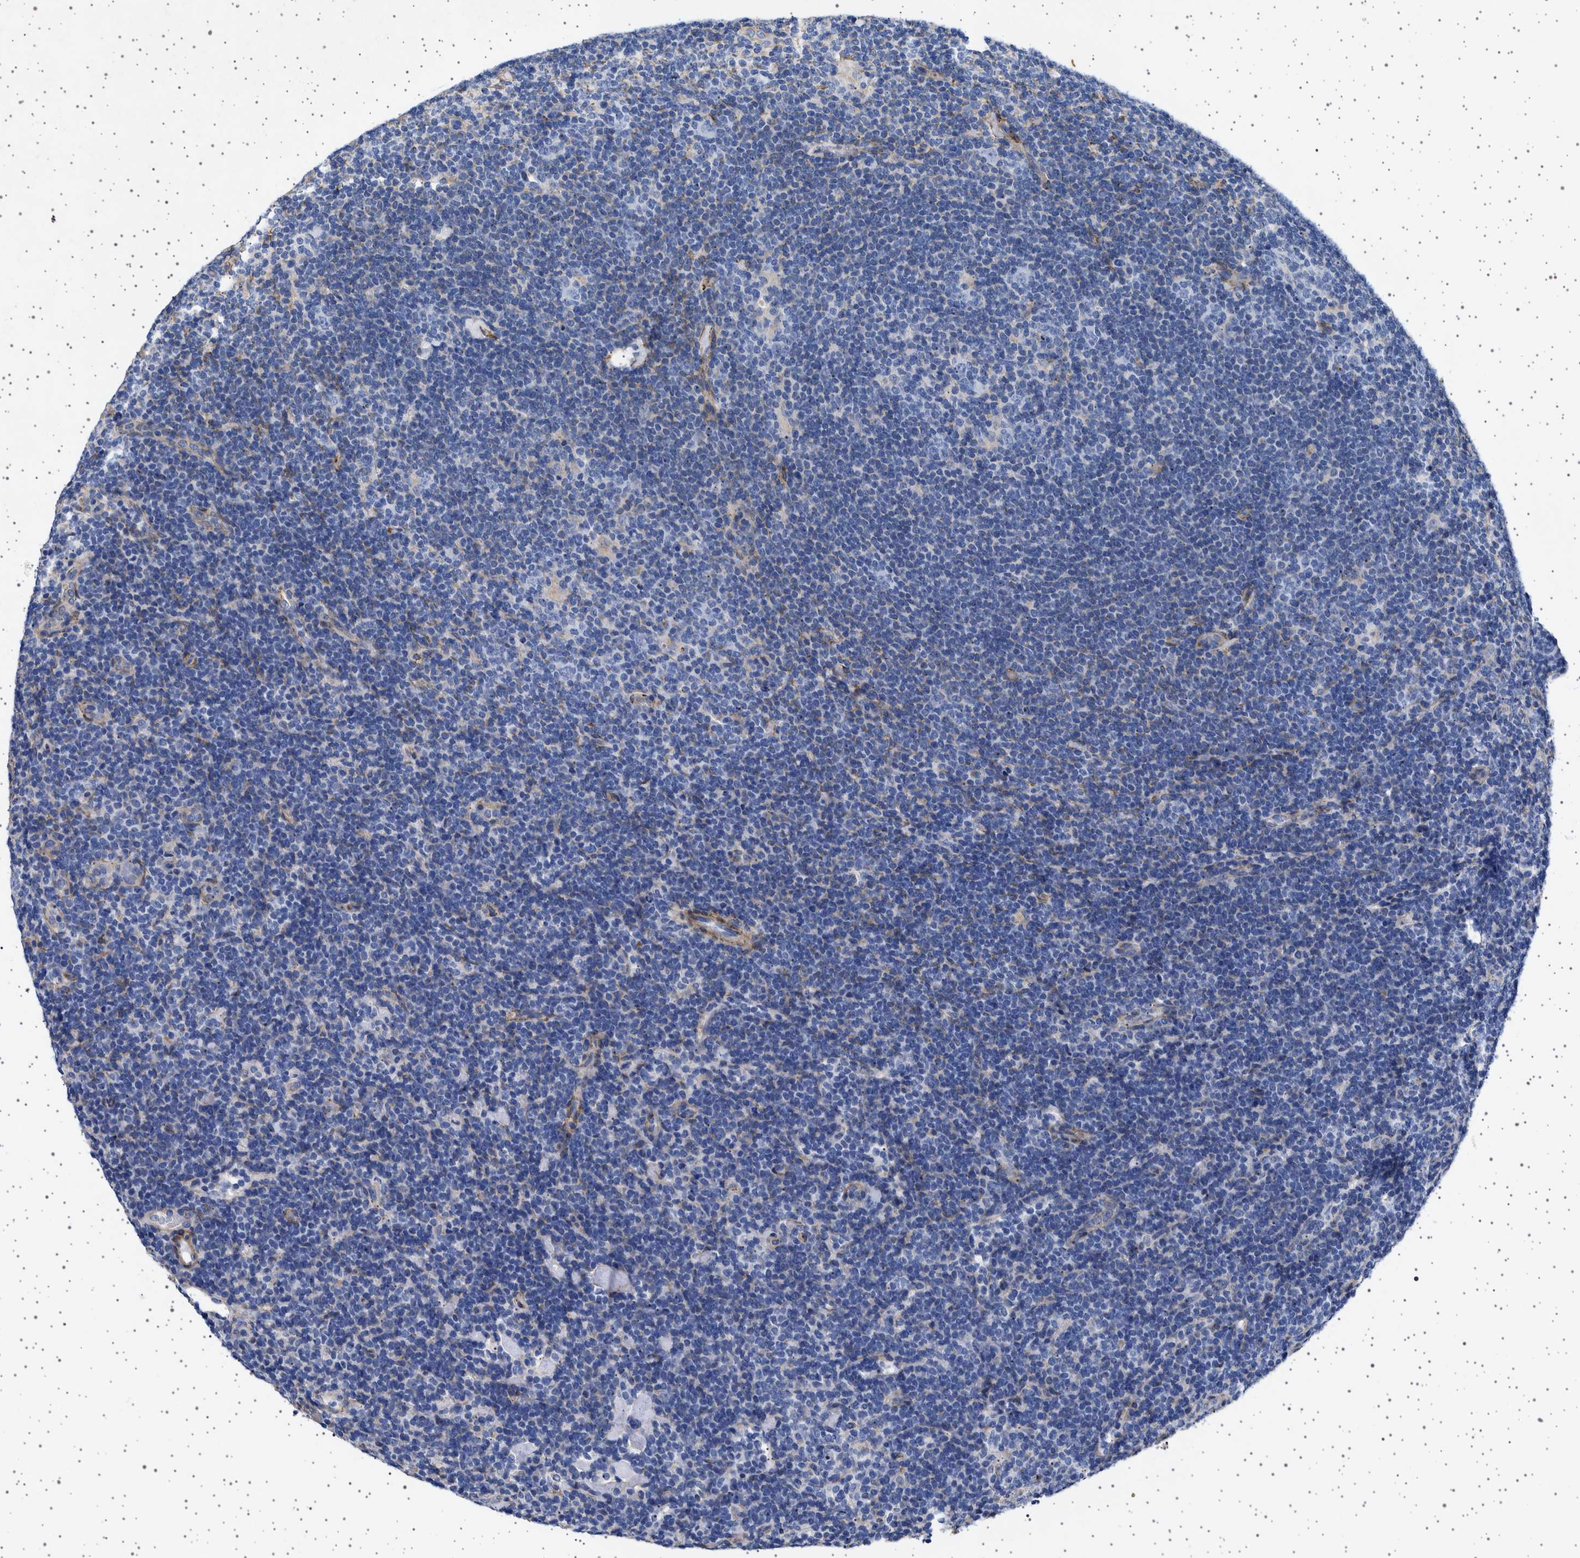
{"staining": {"intensity": "negative", "quantity": "none", "location": "none"}, "tissue": "lymphoma", "cell_type": "Tumor cells", "image_type": "cancer", "snomed": [{"axis": "morphology", "description": "Hodgkin's disease, NOS"}, {"axis": "topography", "description": "Lymph node"}], "caption": "The histopathology image demonstrates no significant expression in tumor cells of Hodgkin's disease.", "gene": "SEPTIN4", "patient": {"sex": "female", "age": 57}}